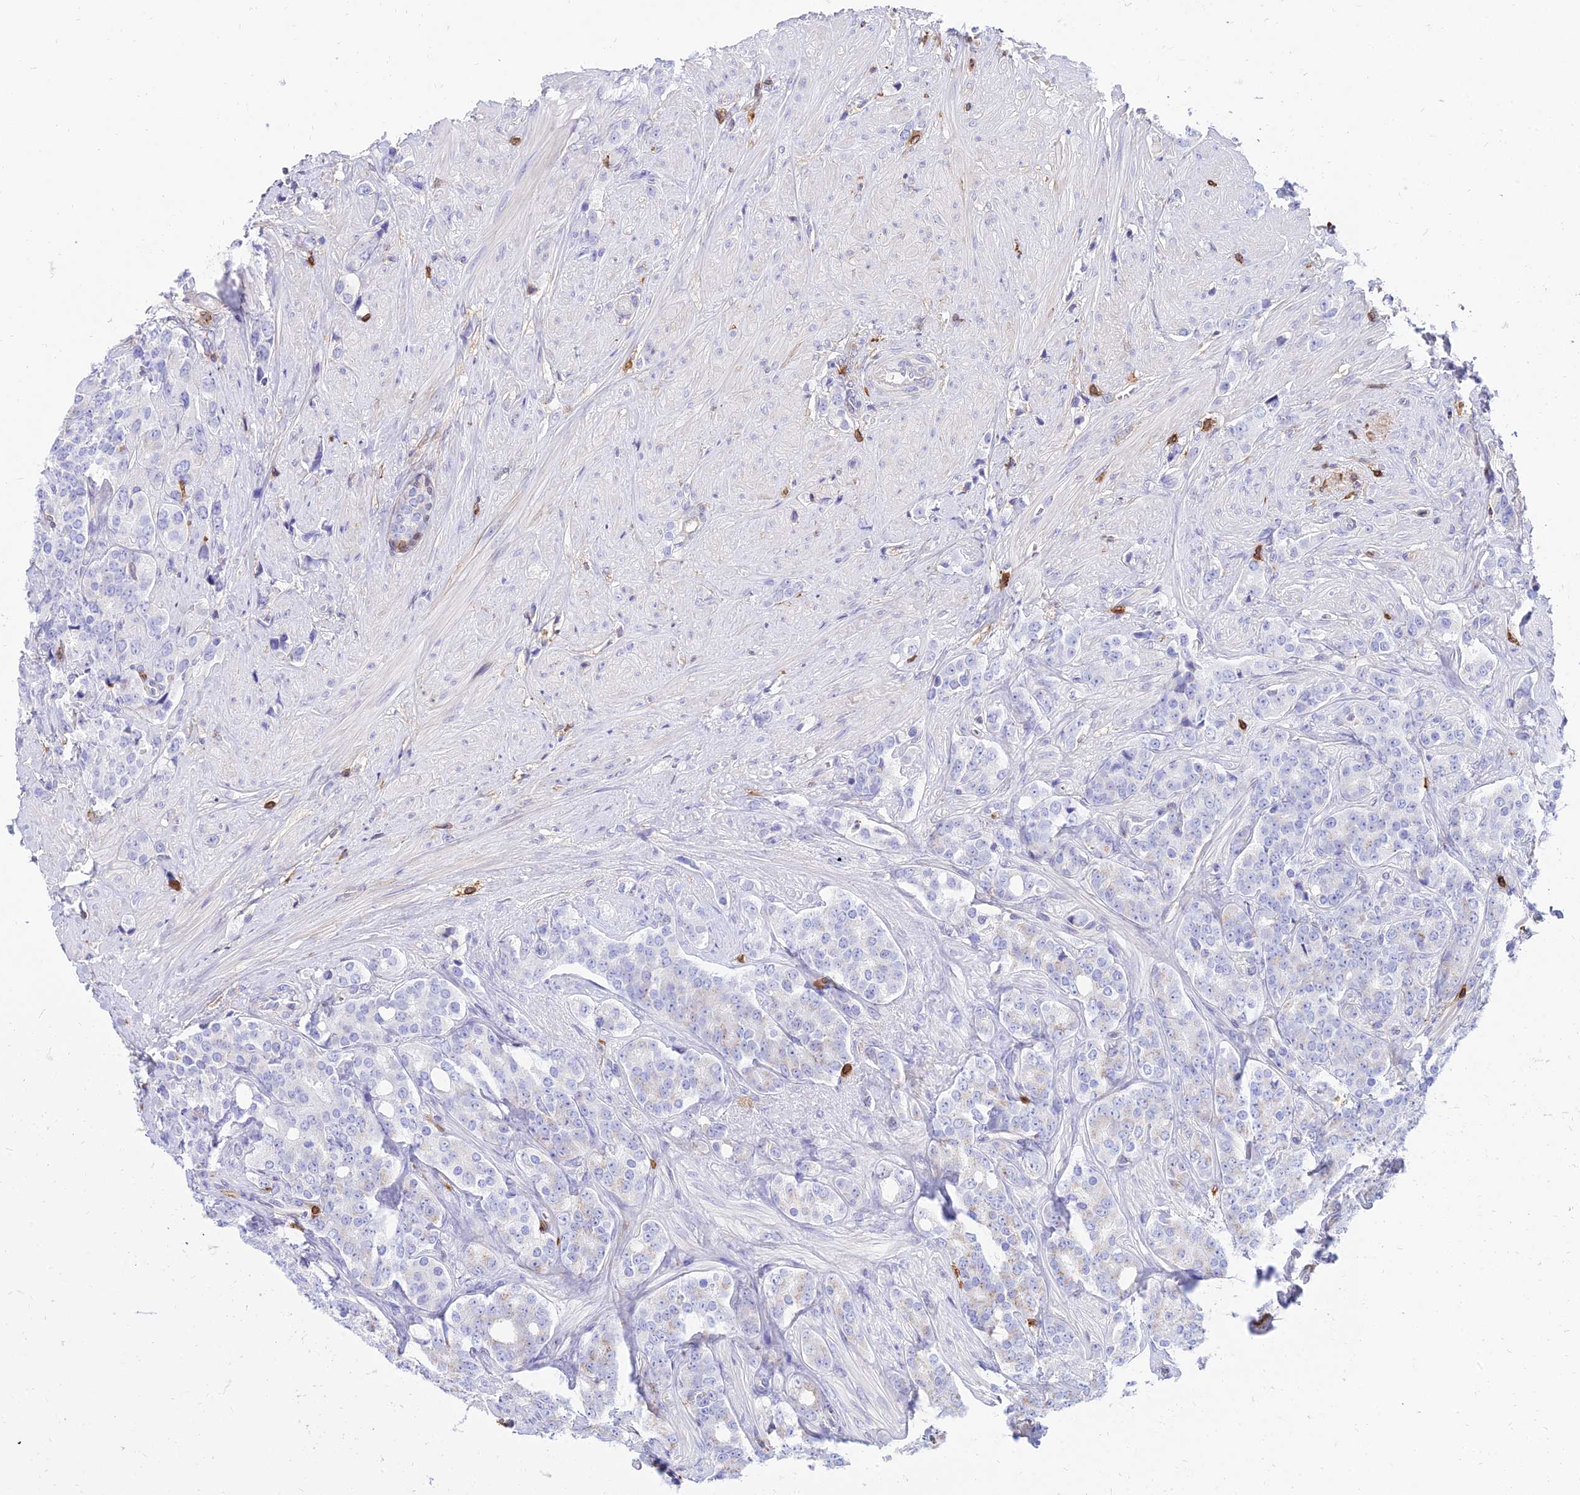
{"staining": {"intensity": "negative", "quantity": "none", "location": "none"}, "tissue": "prostate cancer", "cell_type": "Tumor cells", "image_type": "cancer", "snomed": [{"axis": "morphology", "description": "Adenocarcinoma, High grade"}, {"axis": "topography", "description": "Prostate"}], "caption": "Immunohistochemistry (IHC) micrograph of neoplastic tissue: human prostate cancer (adenocarcinoma (high-grade)) stained with DAB (3,3'-diaminobenzidine) reveals no significant protein positivity in tumor cells.", "gene": "SREK1IP1", "patient": {"sex": "male", "age": 62}}